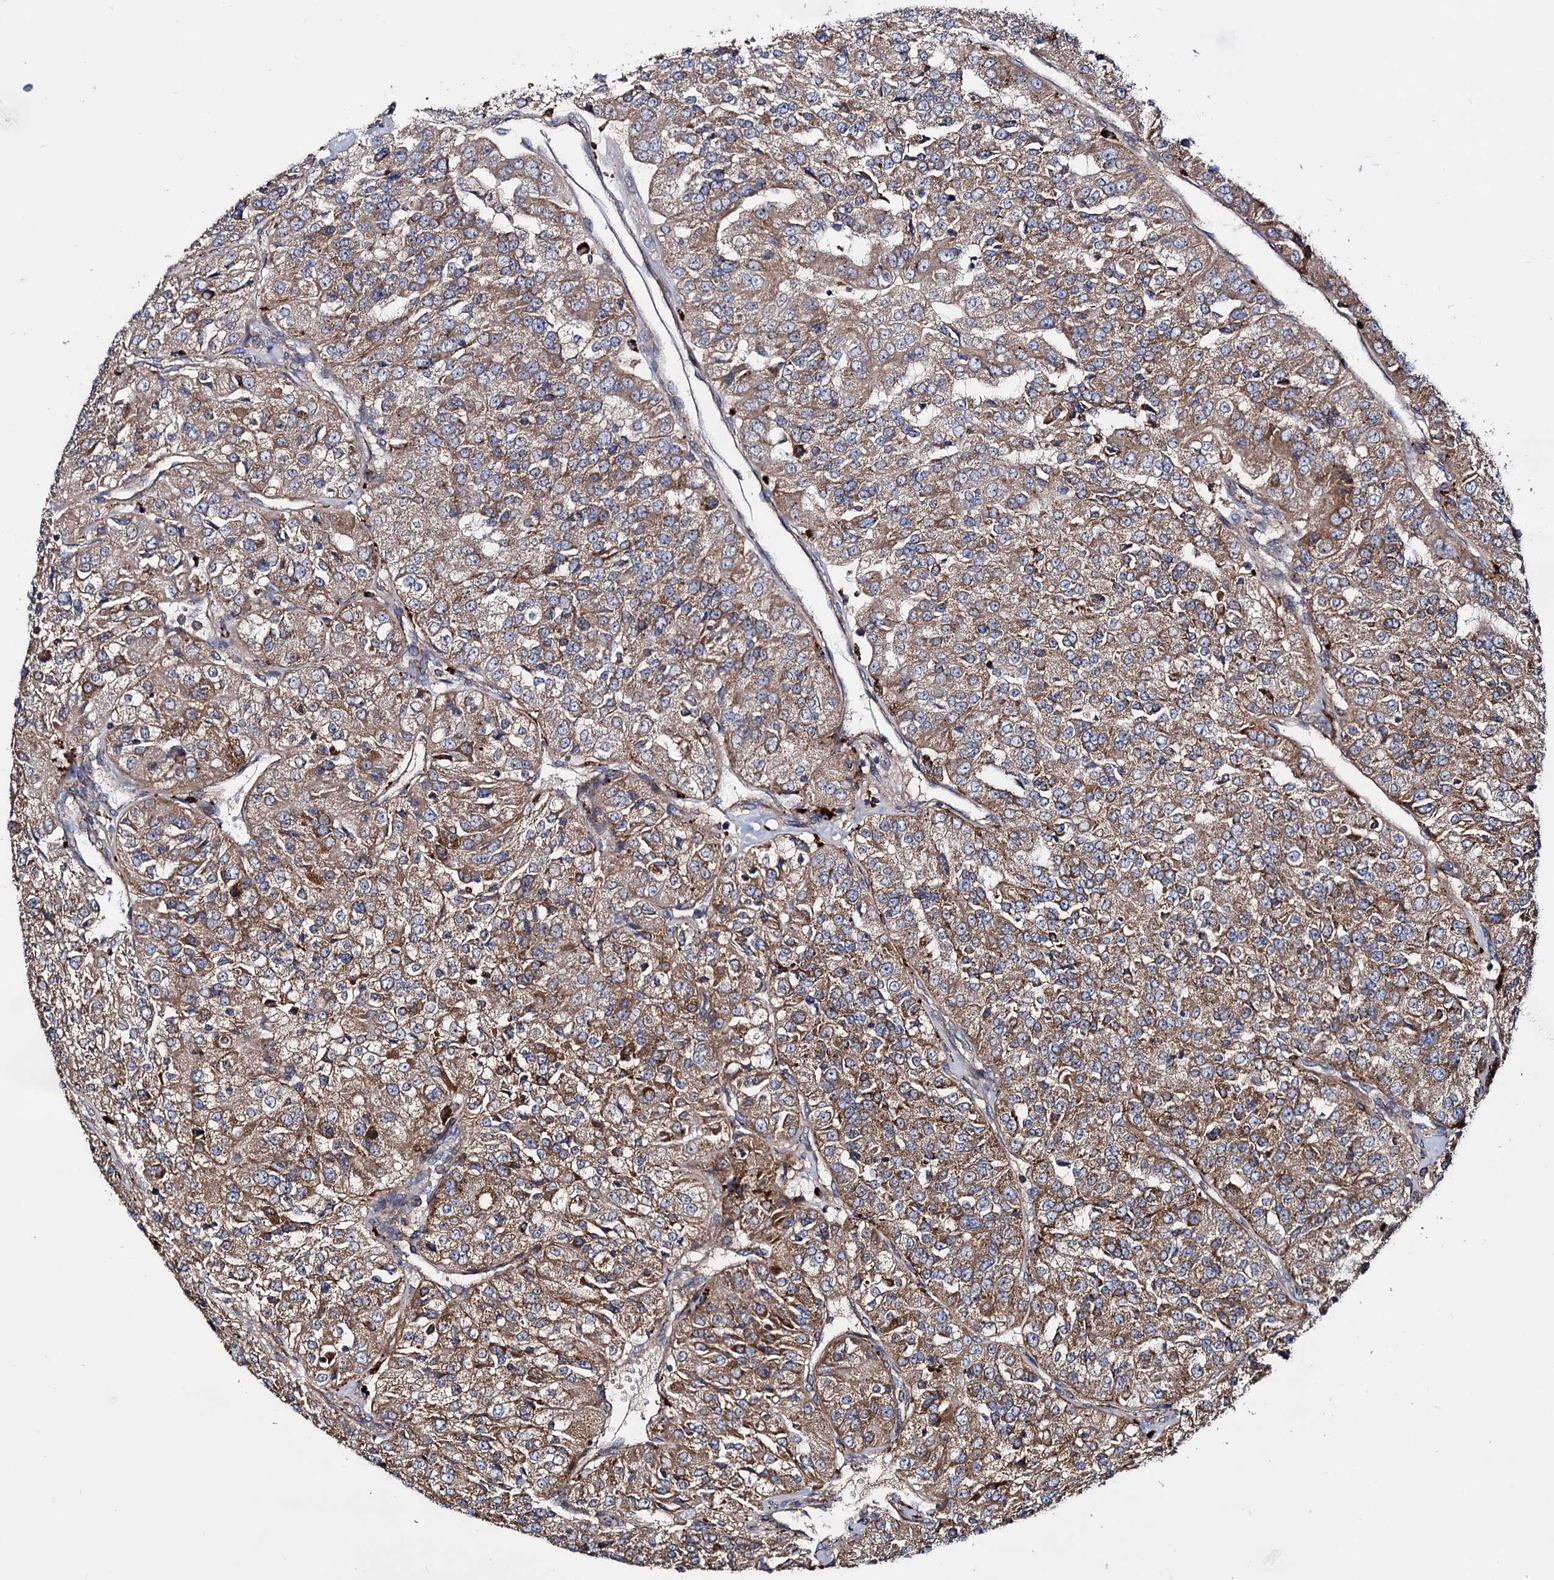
{"staining": {"intensity": "moderate", "quantity": ">75%", "location": "cytoplasmic/membranous"}, "tissue": "renal cancer", "cell_type": "Tumor cells", "image_type": "cancer", "snomed": [{"axis": "morphology", "description": "Adenocarcinoma, NOS"}, {"axis": "topography", "description": "Kidney"}], "caption": "IHC histopathology image of neoplastic tissue: human adenocarcinoma (renal) stained using immunohistochemistry (IHC) displays medium levels of moderate protein expression localized specifically in the cytoplasmic/membranous of tumor cells, appearing as a cytoplasmic/membranous brown color.", "gene": "IQCH", "patient": {"sex": "female", "age": 63}}